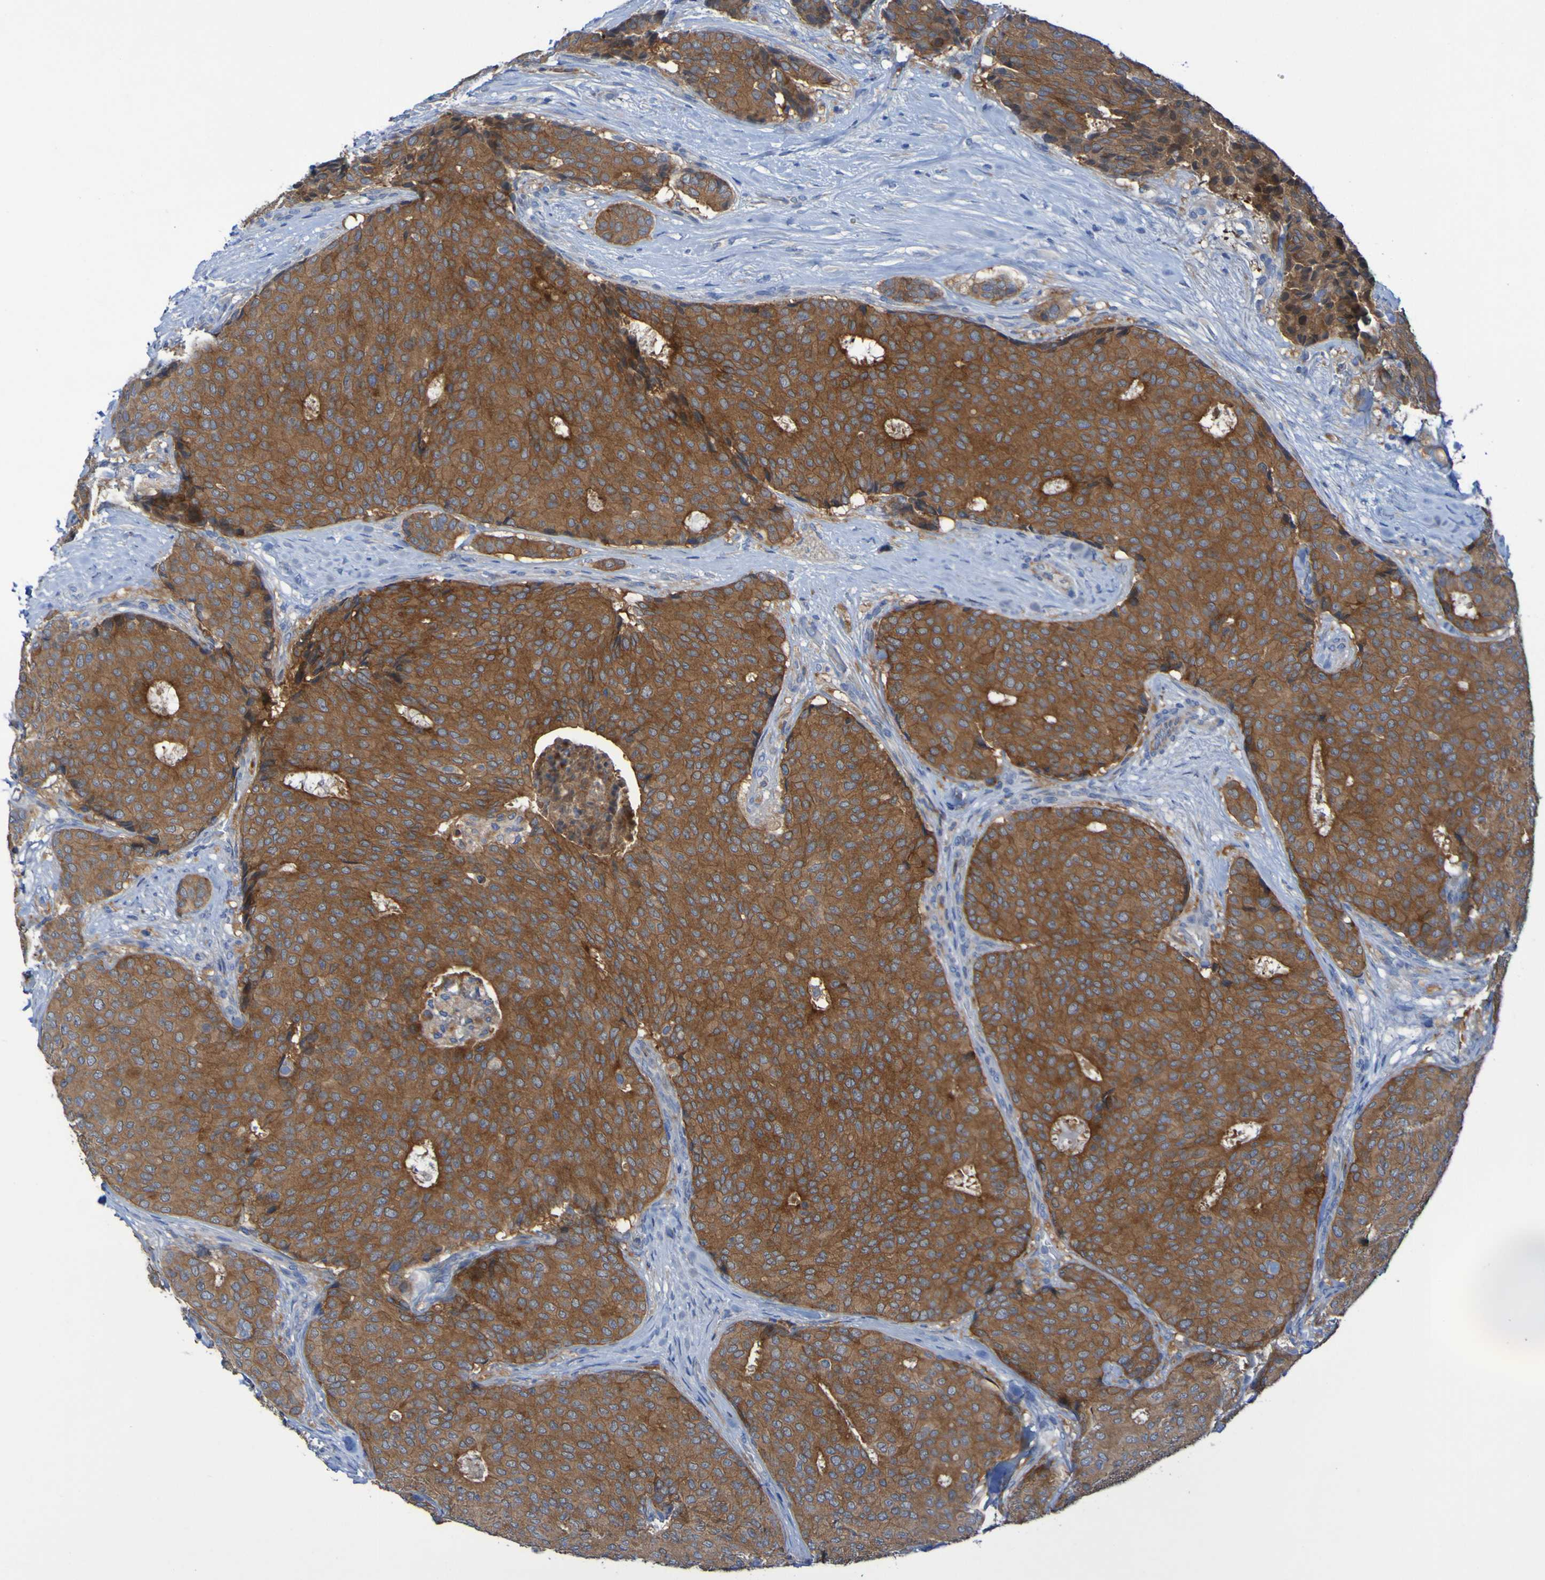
{"staining": {"intensity": "strong", "quantity": ">75%", "location": "cytoplasmic/membranous"}, "tissue": "breast cancer", "cell_type": "Tumor cells", "image_type": "cancer", "snomed": [{"axis": "morphology", "description": "Duct carcinoma"}, {"axis": "topography", "description": "Breast"}], "caption": "Invasive ductal carcinoma (breast) stained with DAB immunohistochemistry displays high levels of strong cytoplasmic/membranous staining in about >75% of tumor cells. (Brightfield microscopy of DAB IHC at high magnification).", "gene": "ARHGEF16", "patient": {"sex": "female", "age": 75}}